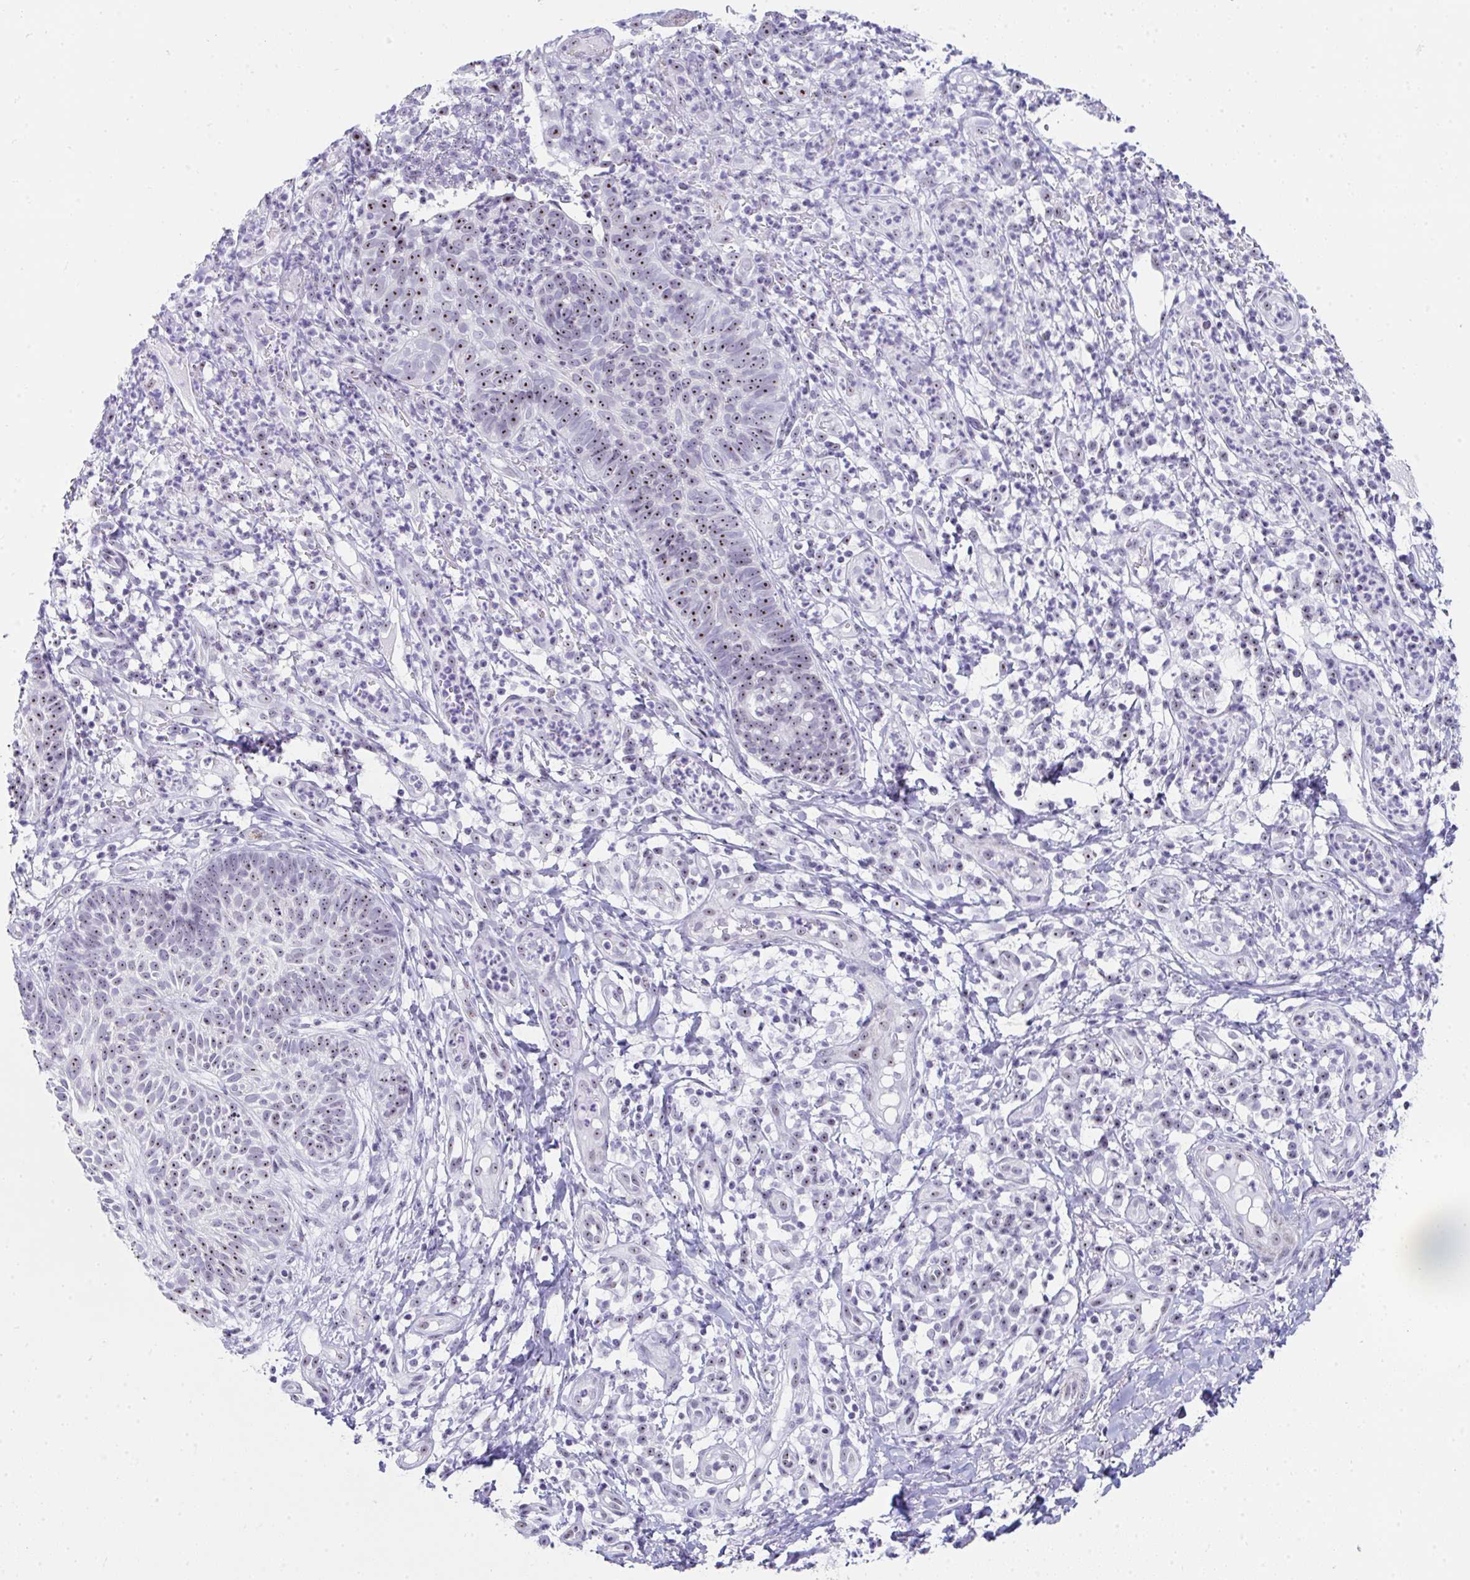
{"staining": {"intensity": "moderate", "quantity": "25%-75%", "location": "nuclear"}, "tissue": "skin cancer", "cell_type": "Tumor cells", "image_type": "cancer", "snomed": [{"axis": "morphology", "description": "Basal cell carcinoma"}, {"axis": "topography", "description": "Skin"}, {"axis": "topography", "description": "Skin of leg"}], "caption": "An IHC image of tumor tissue is shown. Protein staining in brown labels moderate nuclear positivity in skin basal cell carcinoma within tumor cells. The protein of interest is stained brown, and the nuclei are stained in blue (DAB (3,3'-diaminobenzidine) IHC with brightfield microscopy, high magnification).", "gene": "NOP10", "patient": {"sex": "female", "age": 87}}